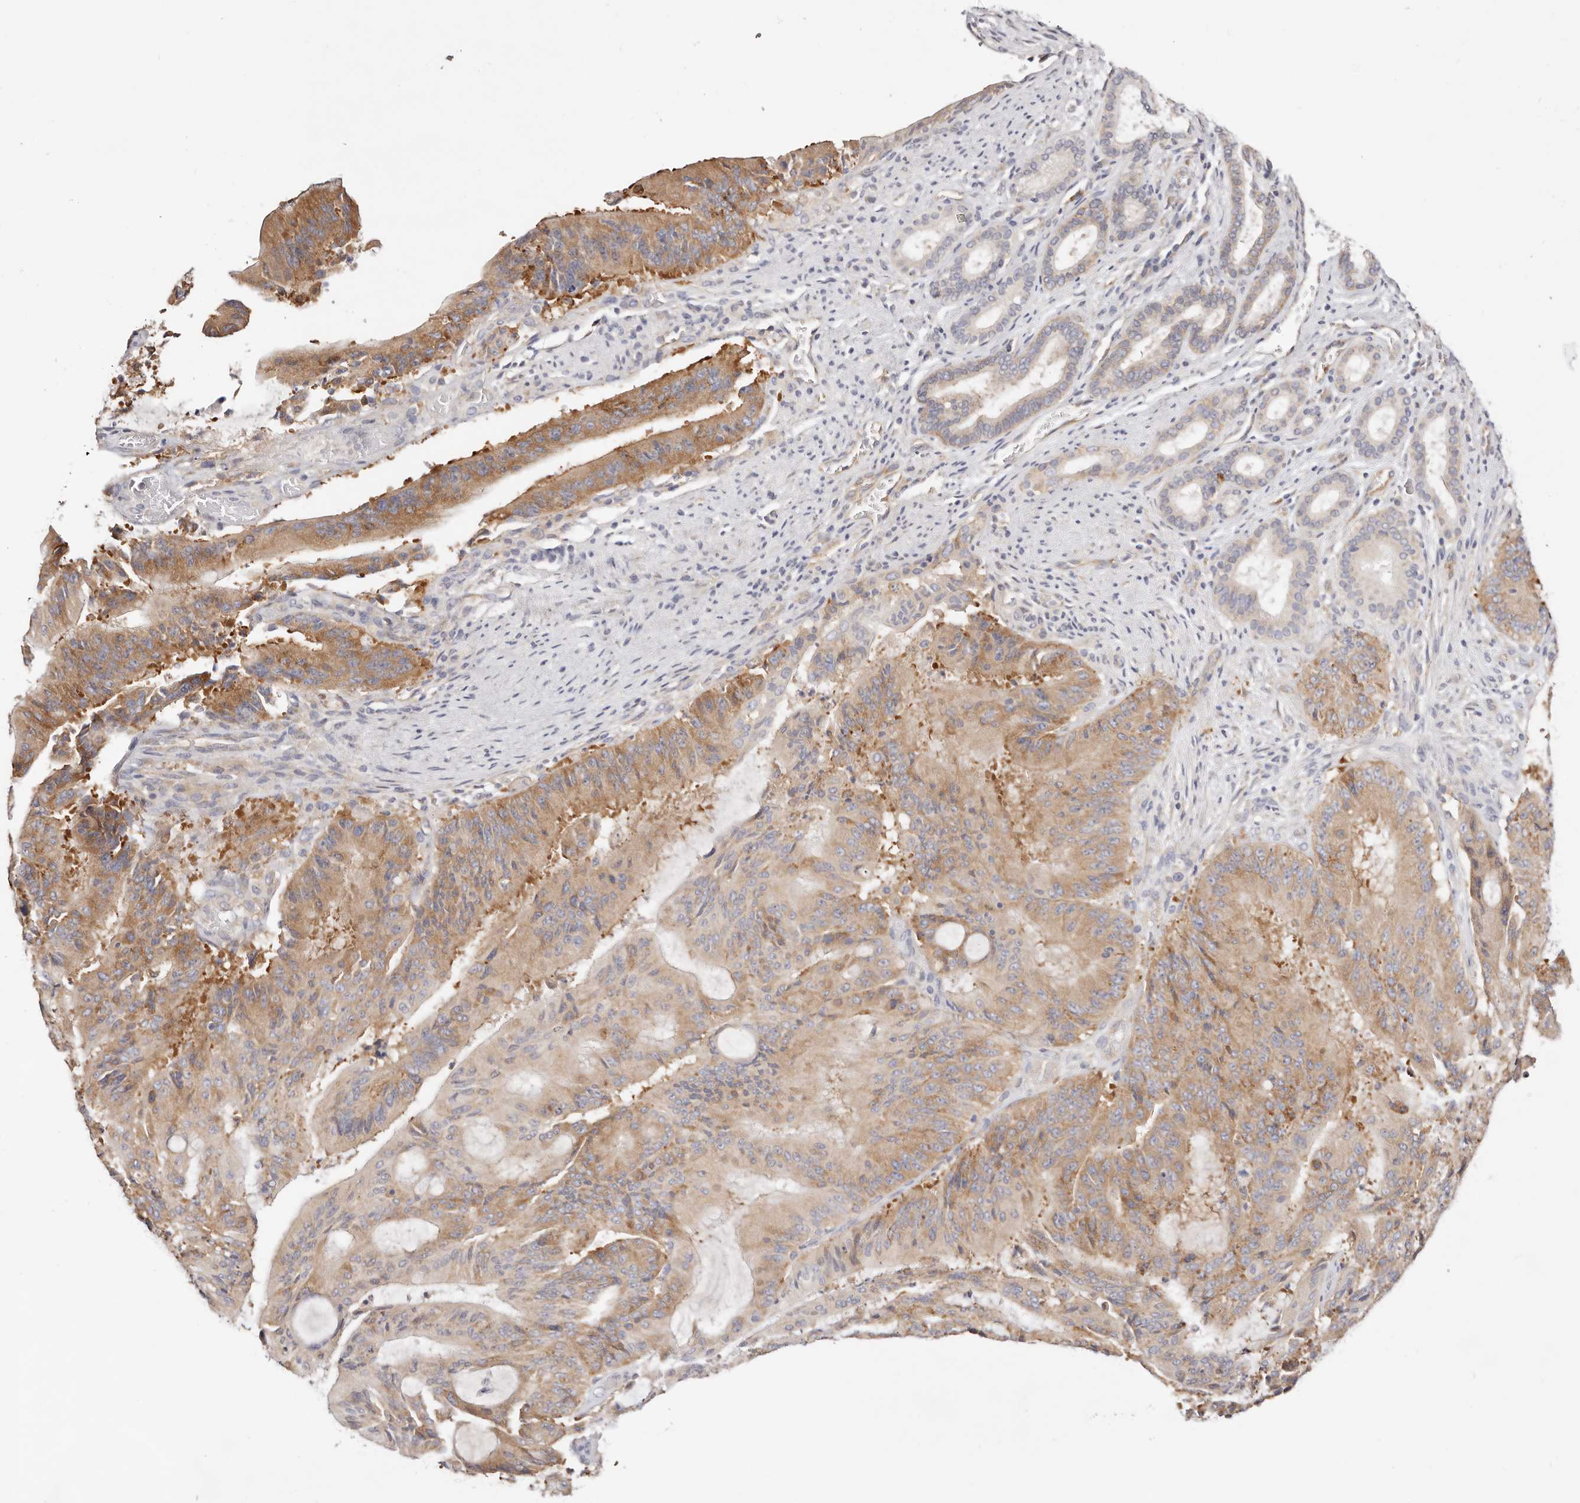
{"staining": {"intensity": "moderate", "quantity": ">75%", "location": "cytoplasmic/membranous"}, "tissue": "liver cancer", "cell_type": "Tumor cells", "image_type": "cancer", "snomed": [{"axis": "morphology", "description": "Normal tissue, NOS"}, {"axis": "morphology", "description": "Cholangiocarcinoma"}, {"axis": "topography", "description": "Liver"}, {"axis": "topography", "description": "Peripheral nerve tissue"}], "caption": "Tumor cells reveal moderate cytoplasmic/membranous positivity in approximately >75% of cells in cholangiocarcinoma (liver).", "gene": "GNA13", "patient": {"sex": "female", "age": 73}}